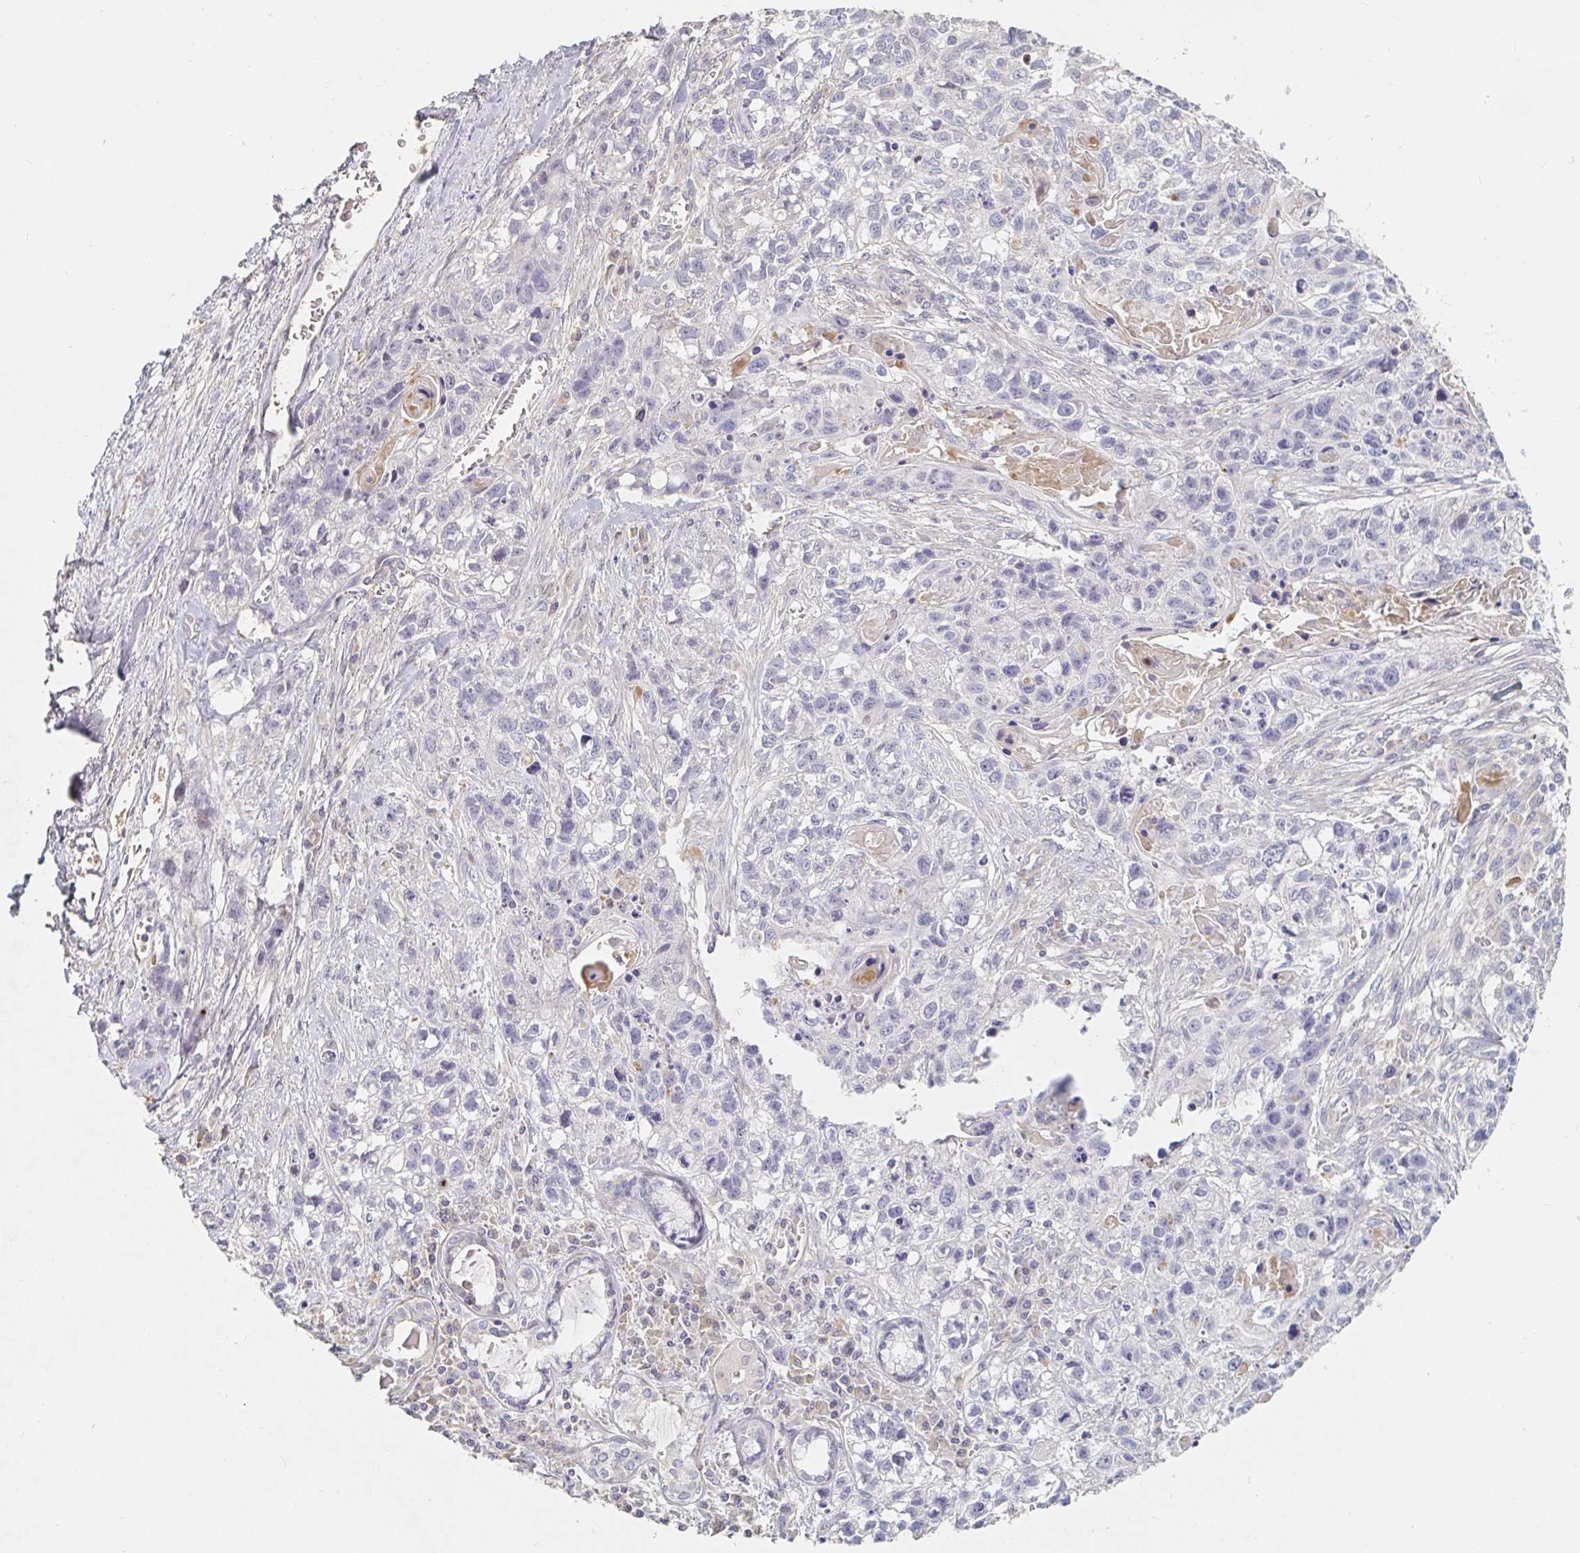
{"staining": {"intensity": "negative", "quantity": "none", "location": "none"}, "tissue": "lung cancer", "cell_type": "Tumor cells", "image_type": "cancer", "snomed": [{"axis": "morphology", "description": "Squamous cell carcinoma, NOS"}, {"axis": "topography", "description": "Lung"}], "caption": "Immunohistochemistry photomicrograph of lung squamous cell carcinoma stained for a protein (brown), which reveals no staining in tumor cells. (DAB (3,3'-diaminobenzidine) immunohistochemistry (IHC) with hematoxylin counter stain).", "gene": "NME9", "patient": {"sex": "male", "age": 74}}